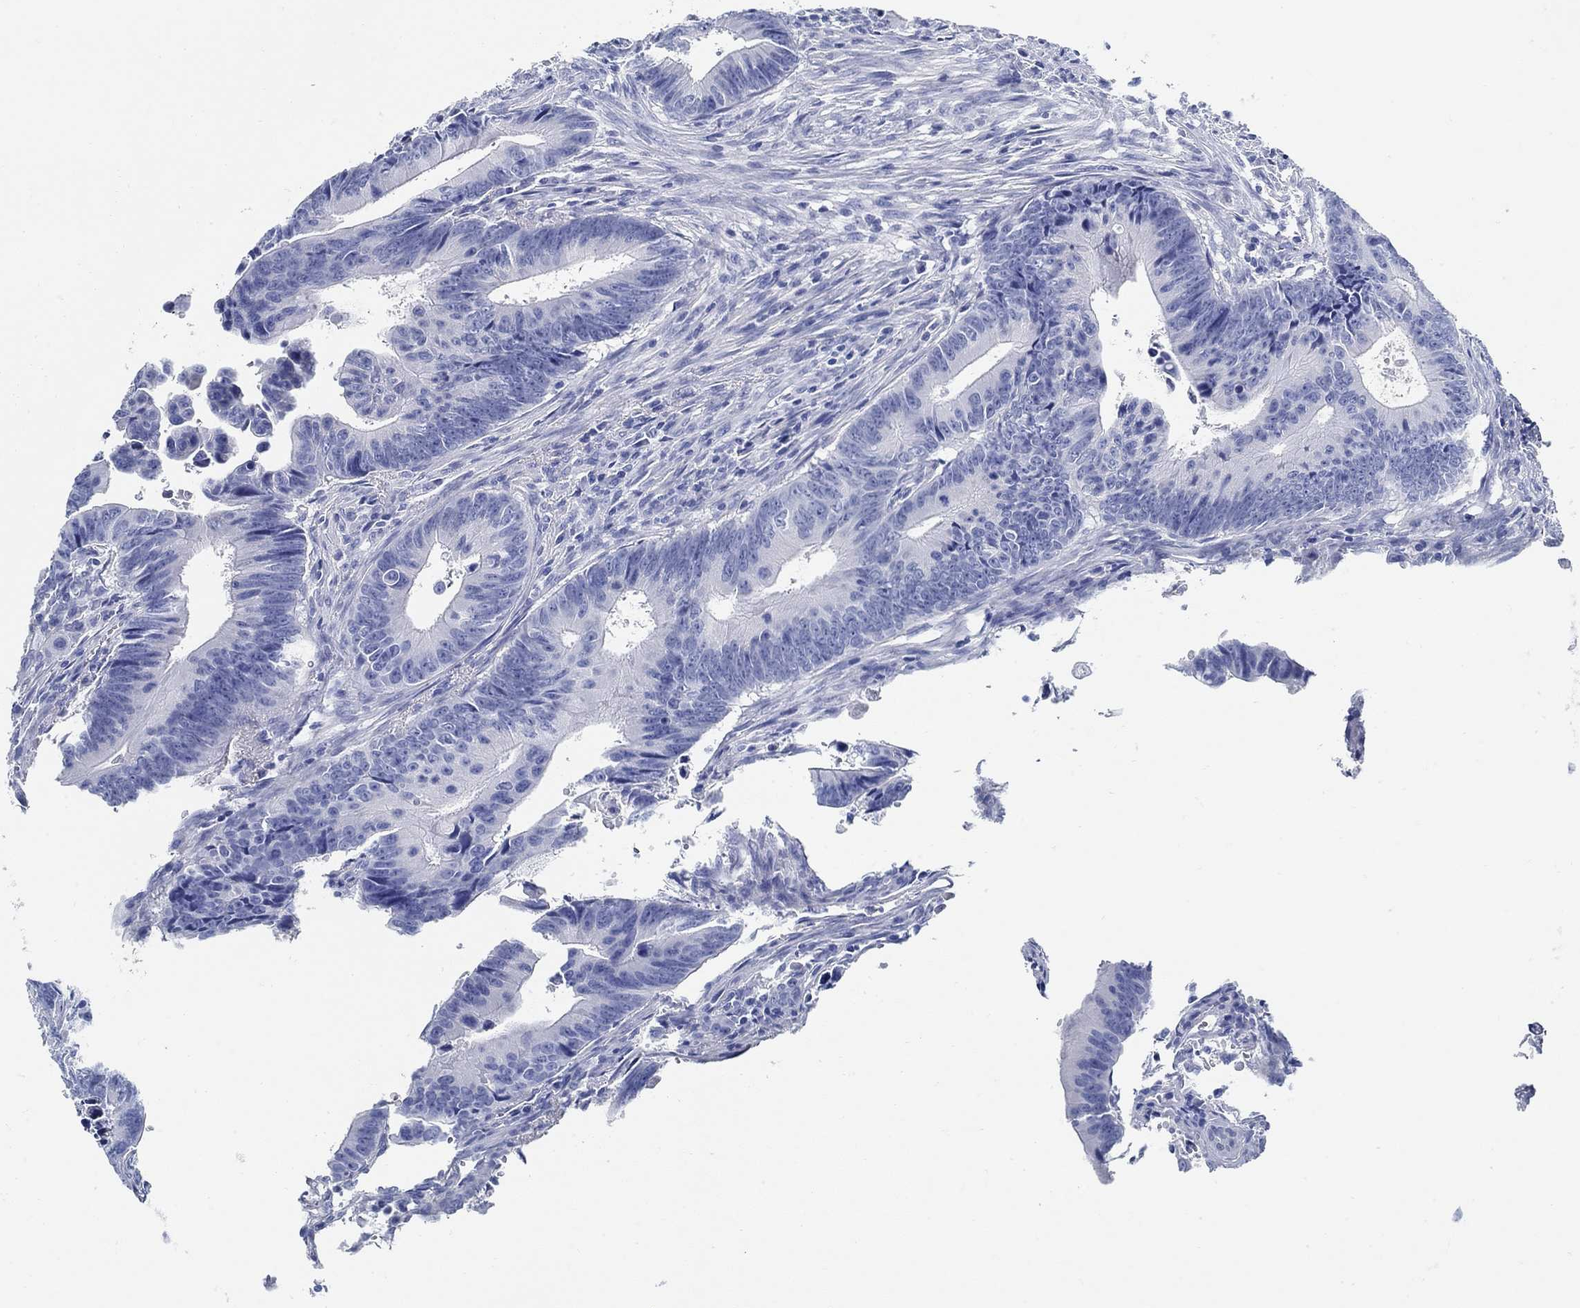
{"staining": {"intensity": "negative", "quantity": "none", "location": "none"}, "tissue": "colorectal cancer", "cell_type": "Tumor cells", "image_type": "cancer", "snomed": [{"axis": "morphology", "description": "Adenocarcinoma, NOS"}, {"axis": "topography", "description": "Colon"}], "caption": "This is an immunohistochemistry (IHC) micrograph of colorectal cancer. There is no expression in tumor cells.", "gene": "SLC45A1", "patient": {"sex": "female", "age": 87}}